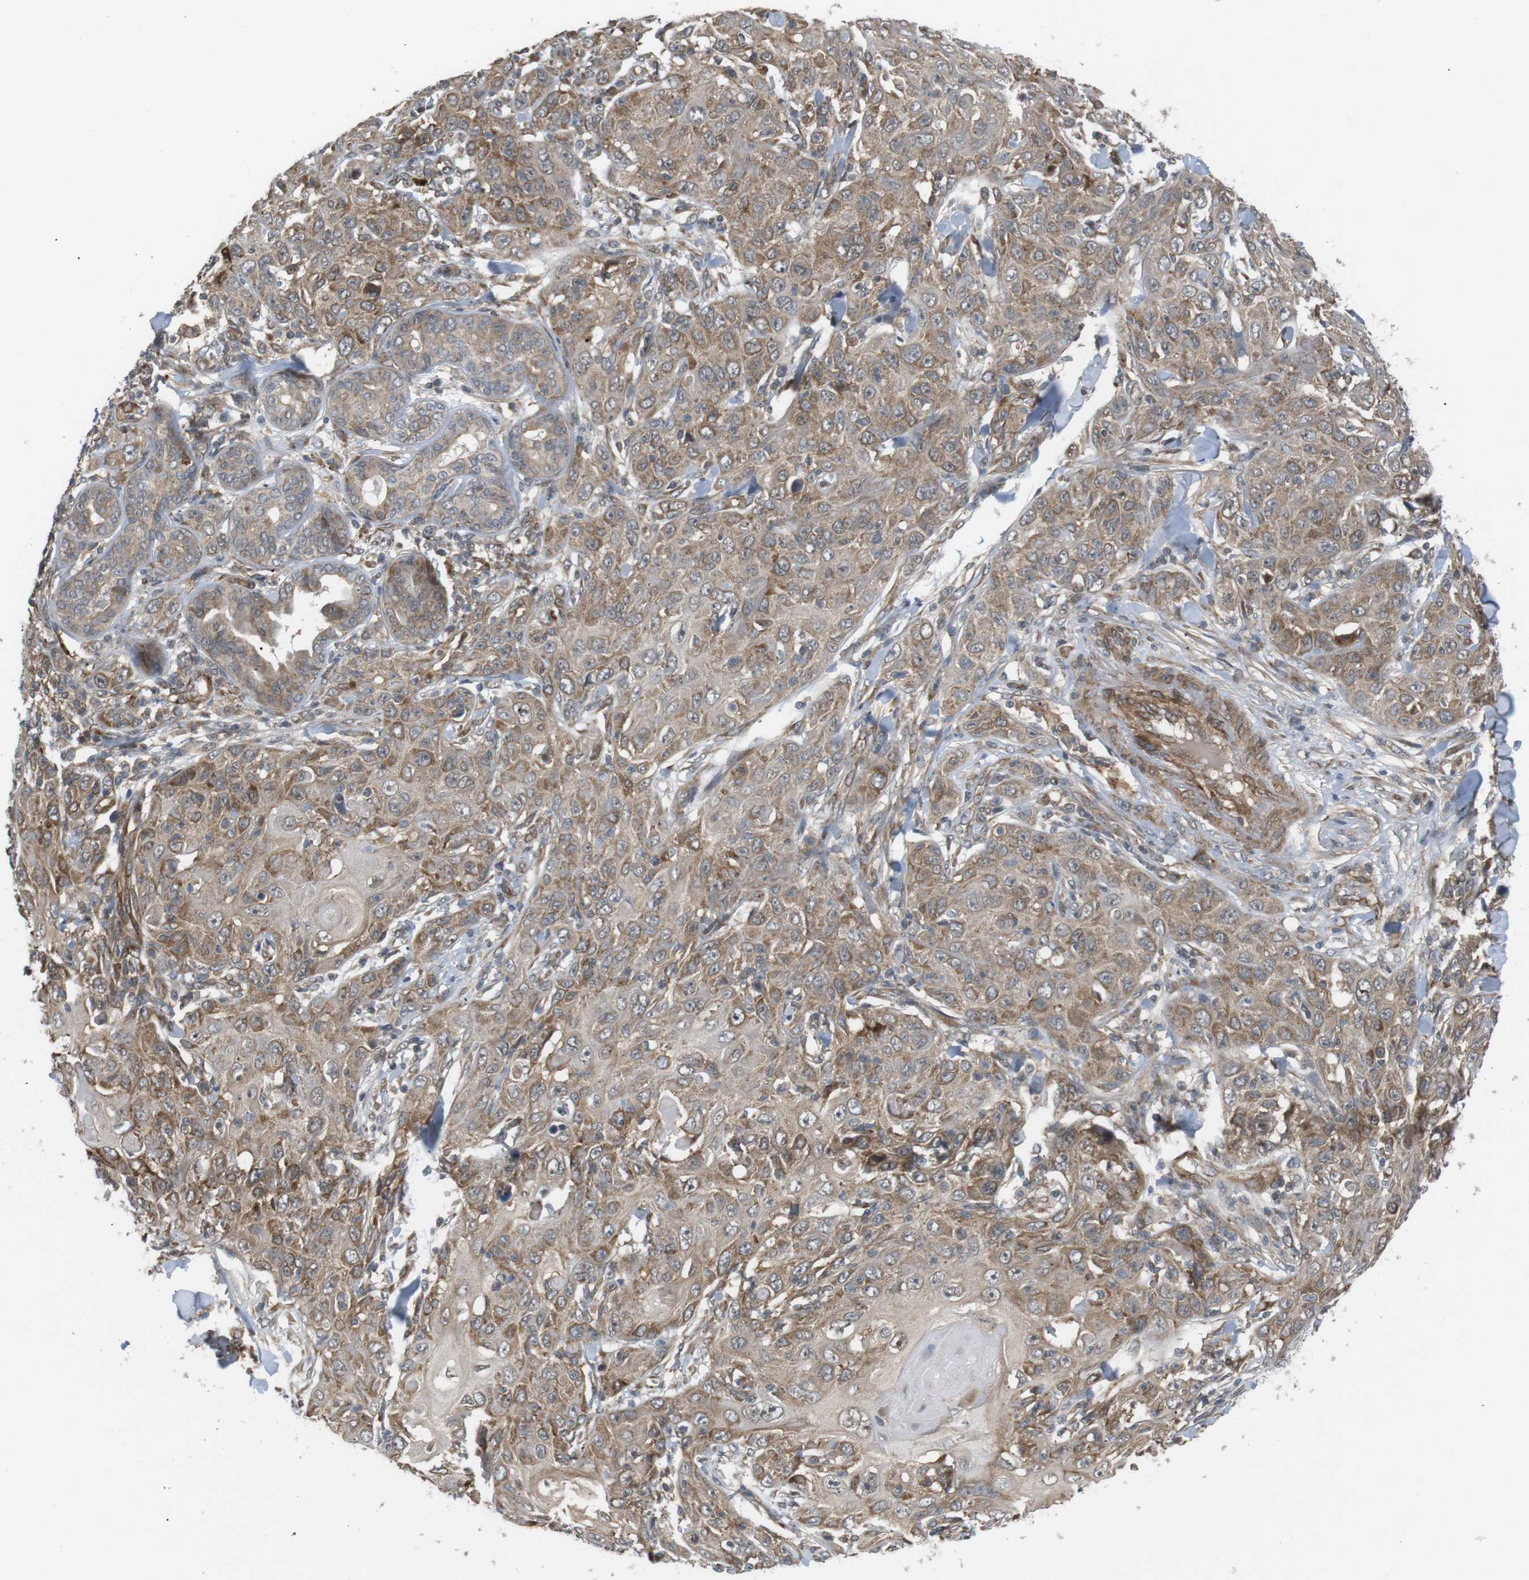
{"staining": {"intensity": "moderate", "quantity": "25%-75%", "location": "cytoplasmic/membranous"}, "tissue": "skin cancer", "cell_type": "Tumor cells", "image_type": "cancer", "snomed": [{"axis": "morphology", "description": "Squamous cell carcinoma, NOS"}, {"axis": "topography", "description": "Skin"}], "caption": "Skin cancer (squamous cell carcinoma) was stained to show a protein in brown. There is medium levels of moderate cytoplasmic/membranous expression in about 25%-75% of tumor cells.", "gene": "KANK2", "patient": {"sex": "female", "age": 88}}